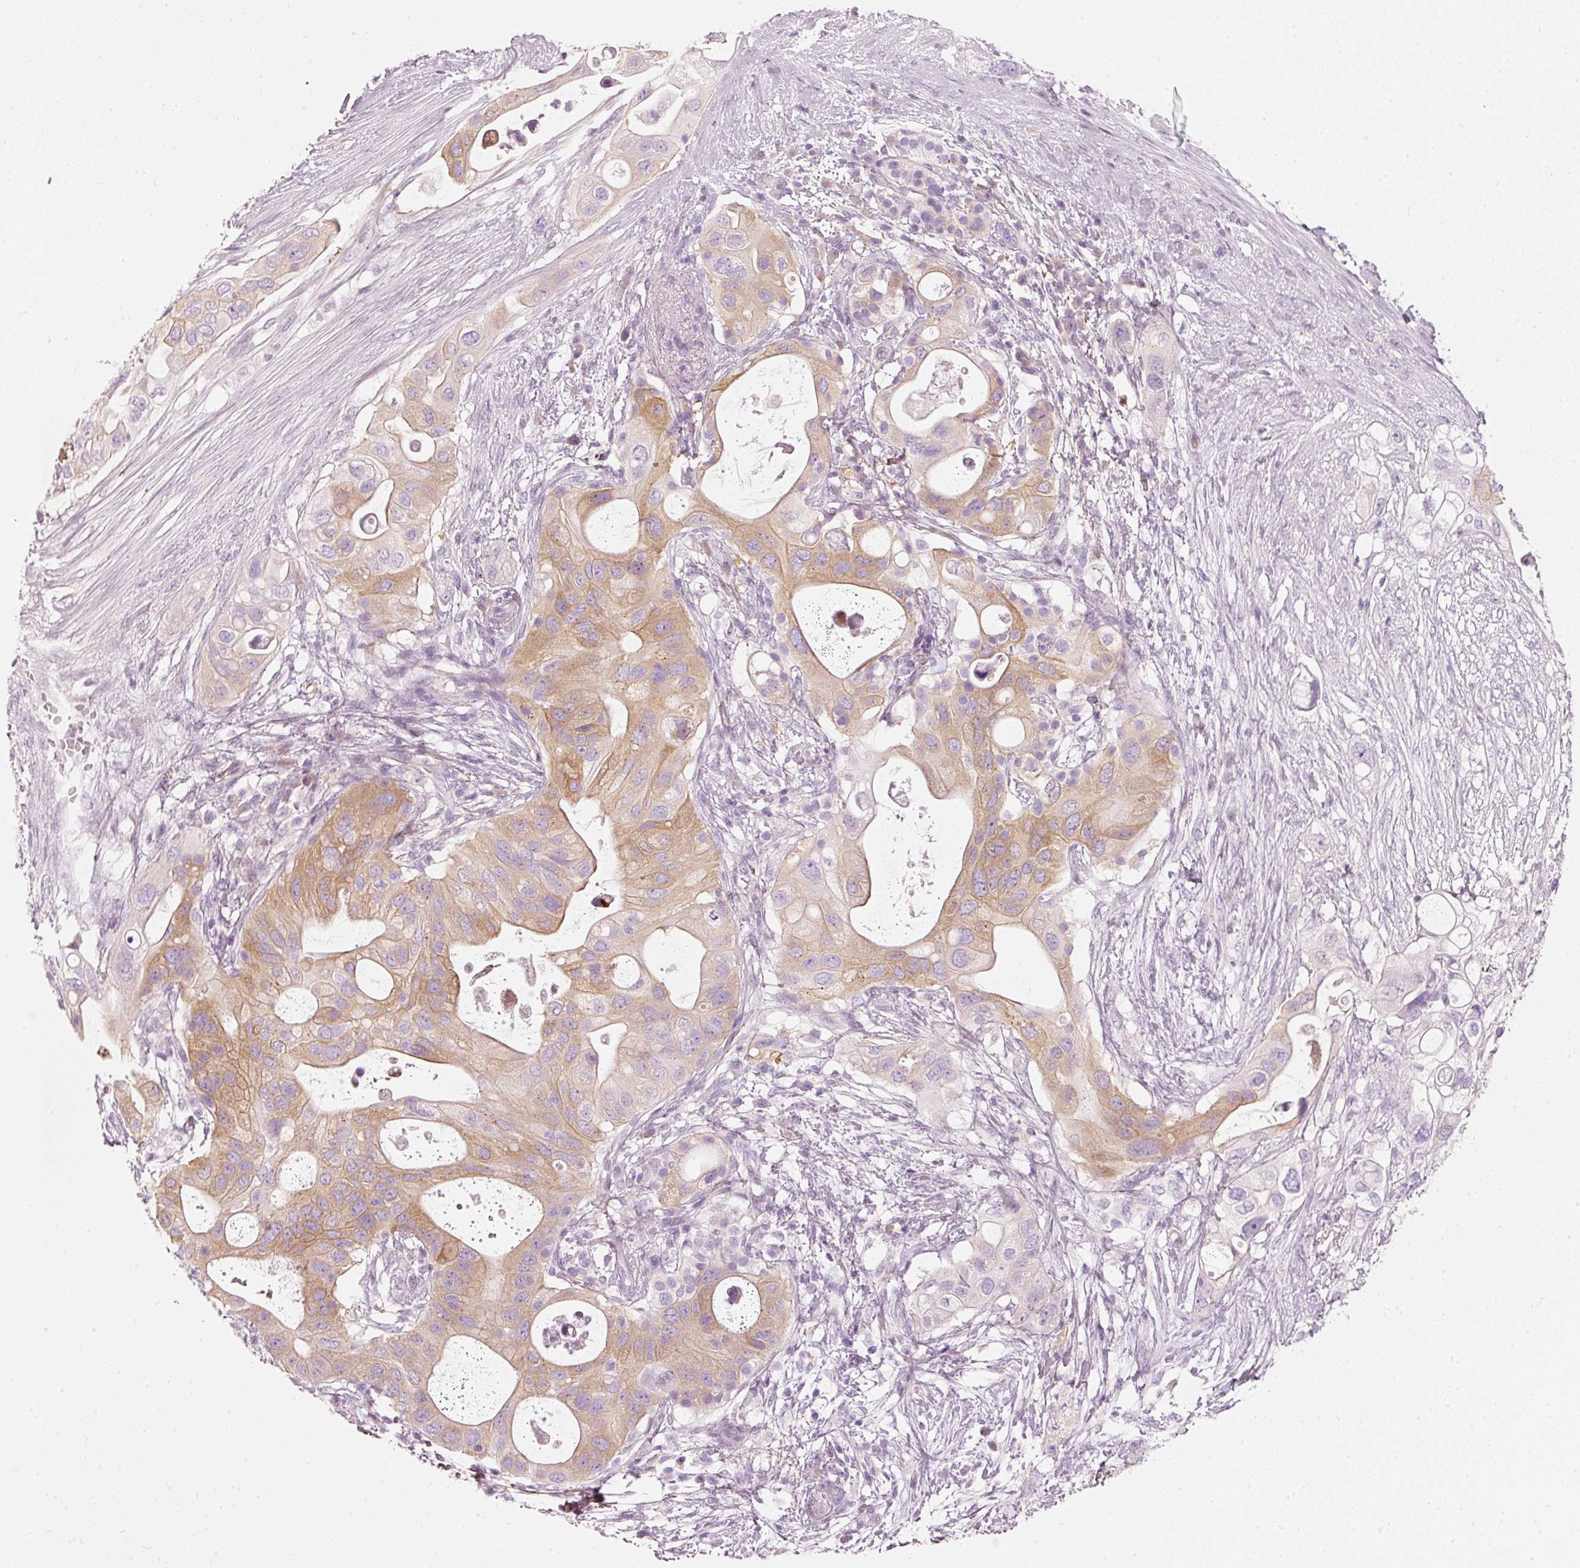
{"staining": {"intensity": "moderate", "quantity": "25%-75%", "location": "cytoplasmic/membranous"}, "tissue": "pancreatic cancer", "cell_type": "Tumor cells", "image_type": "cancer", "snomed": [{"axis": "morphology", "description": "Adenocarcinoma, NOS"}, {"axis": "topography", "description": "Pancreas"}], "caption": "Protein analysis of pancreatic cancer (adenocarcinoma) tissue shows moderate cytoplasmic/membranous expression in approximately 25%-75% of tumor cells. The staining was performed using DAB (3,3'-diaminobenzidine) to visualize the protein expression in brown, while the nuclei were stained in blue with hematoxylin (Magnification: 20x).", "gene": "PDXDC1", "patient": {"sex": "female", "age": 72}}